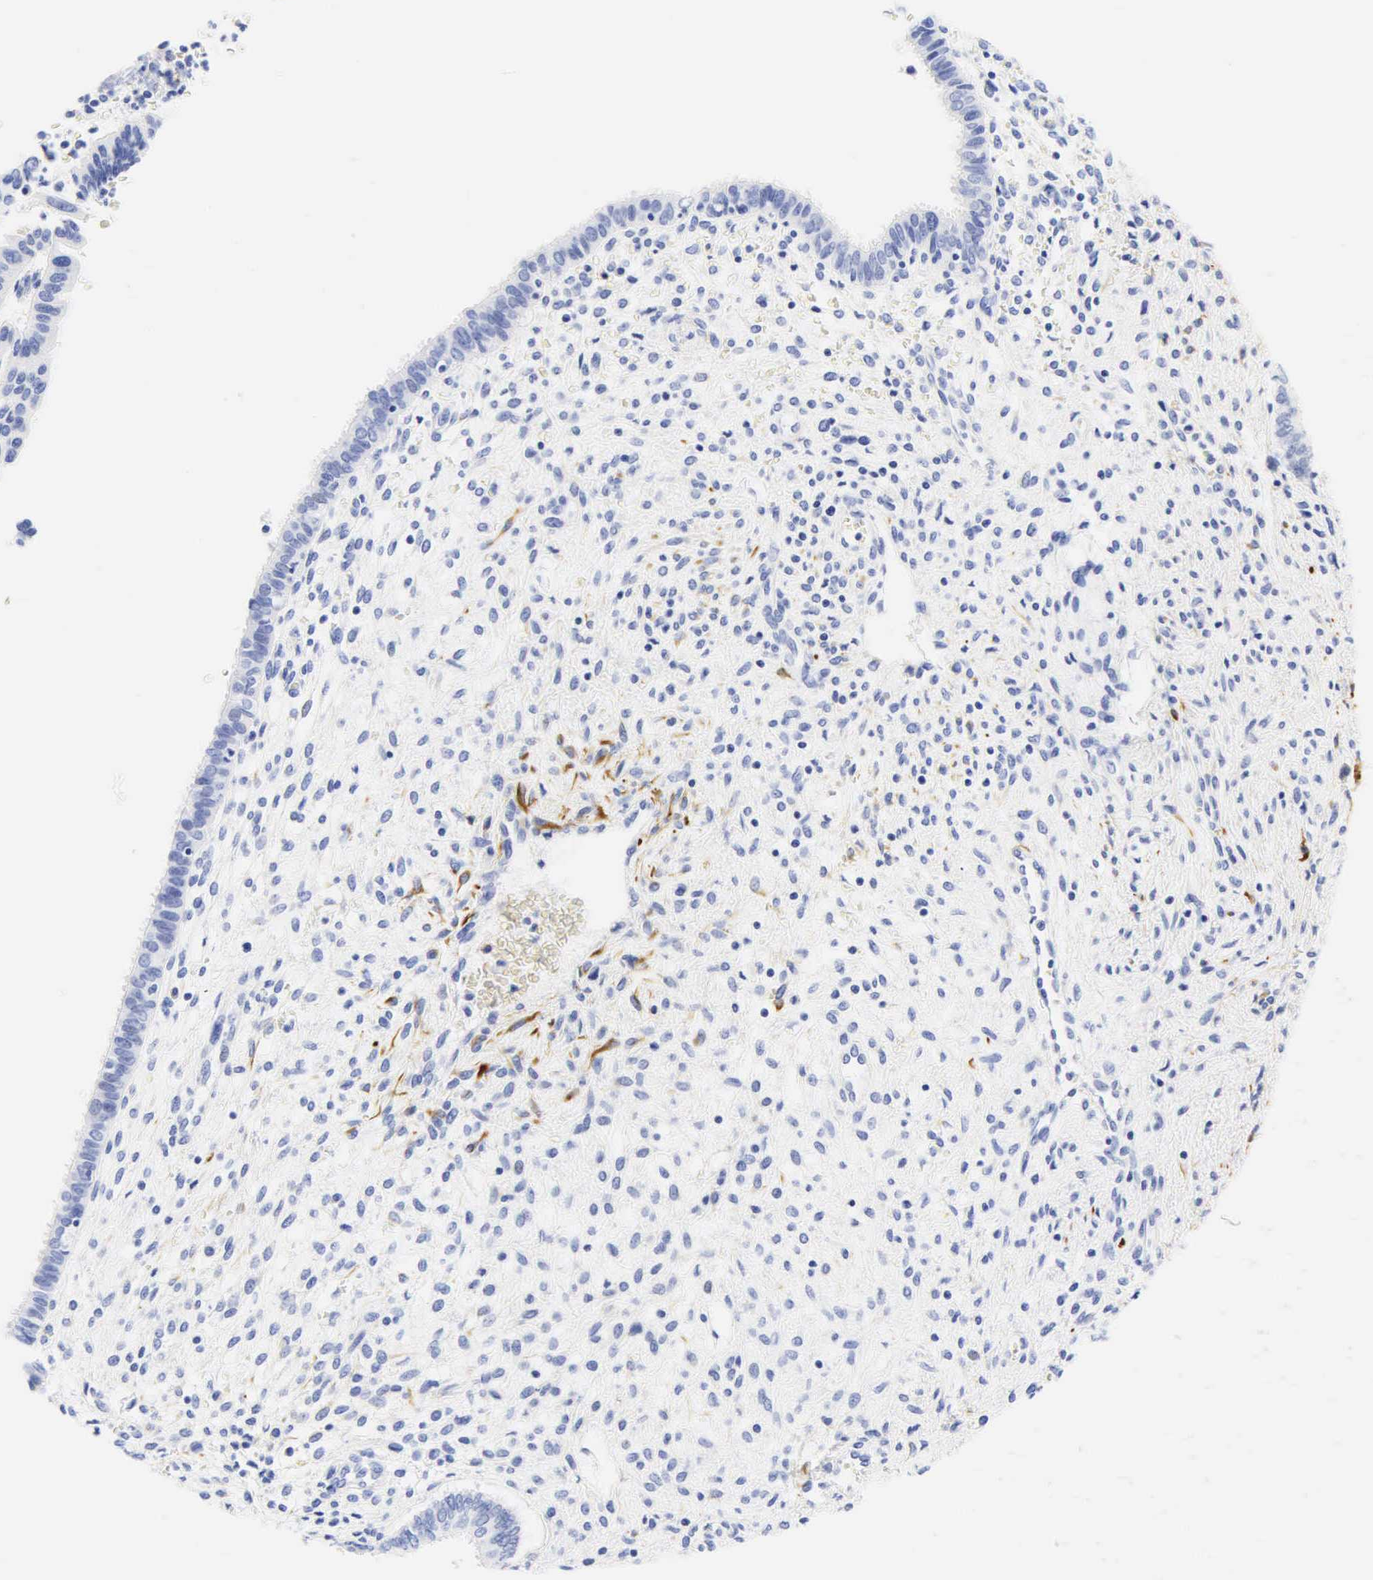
{"staining": {"intensity": "negative", "quantity": "none", "location": "none"}, "tissue": "cervical cancer", "cell_type": "Tumor cells", "image_type": "cancer", "snomed": [{"axis": "morphology", "description": "Normal tissue, NOS"}, {"axis": "morphology", "description": "Adenocarcinoma, NOS"}, {"axis": "topography", "description": "Cervix"}], "caption": "Adenocarcinoma (cervical) was stained to show a protein in brown. There is no significant staining in tumor cells.", "gene": "DES", "patient": {"sex": "female", "age": 34}}